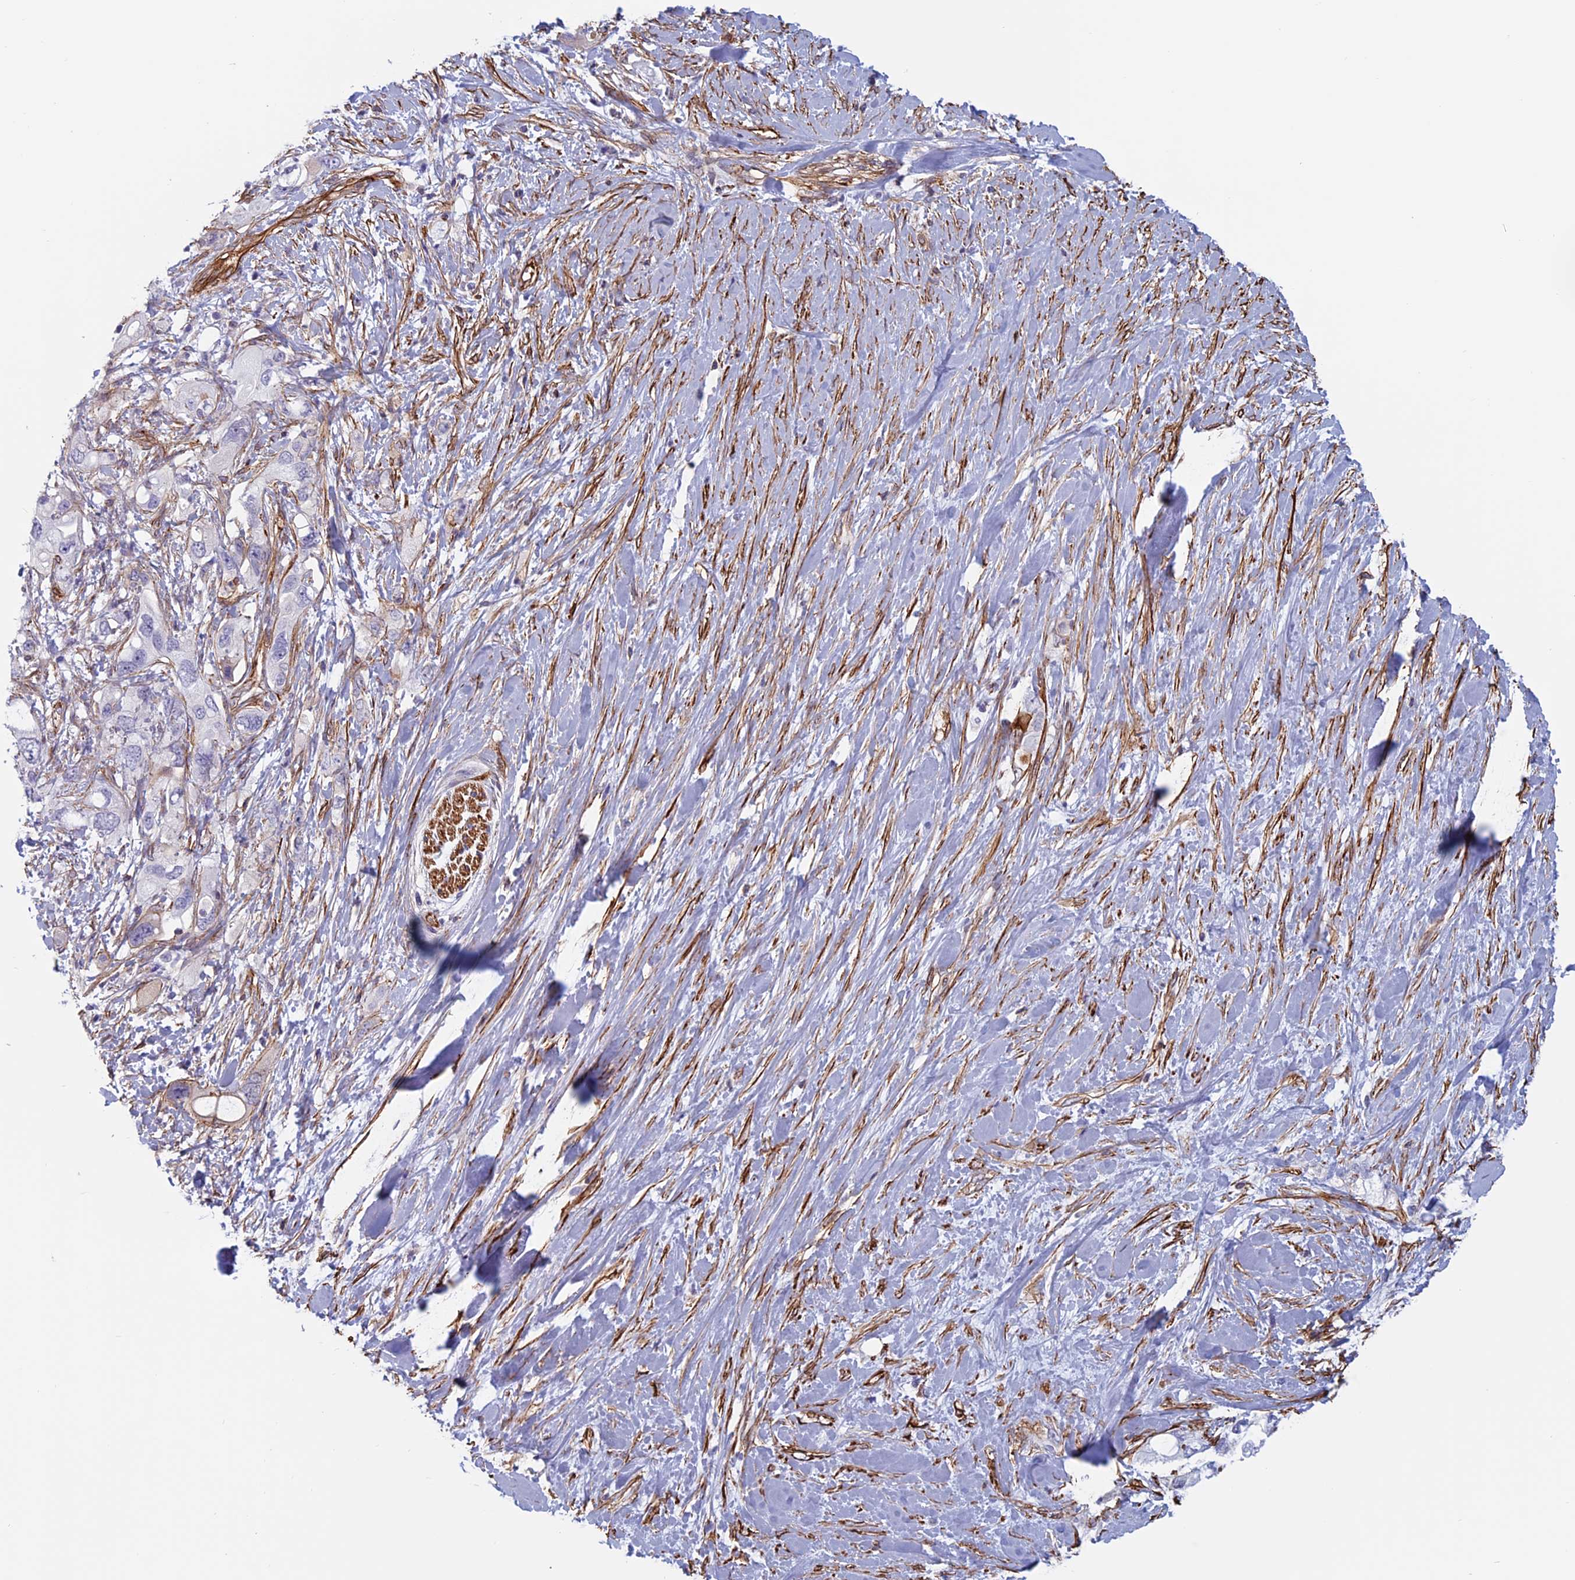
{"staining": {"intensity": "moderate", "quantity": "<25%", "location": "cytoplasmic/membranous"}, "tissue": "pancreatic cancer", "cell_type": "Tumor cells", "image_type": "cancer", "snomed": [{"axis": "morphology", "description": "Adenocarcinoma, NOS"}, {"axis": "topography", "description": "Pancreas"}], "caption": "Human adenocarcinoma (pancreatic) stained with a protein marker shows moderate staining in tumor cells.", "gene": "ANGPTL2", "patient": {"sex": "female", "age": 56}}